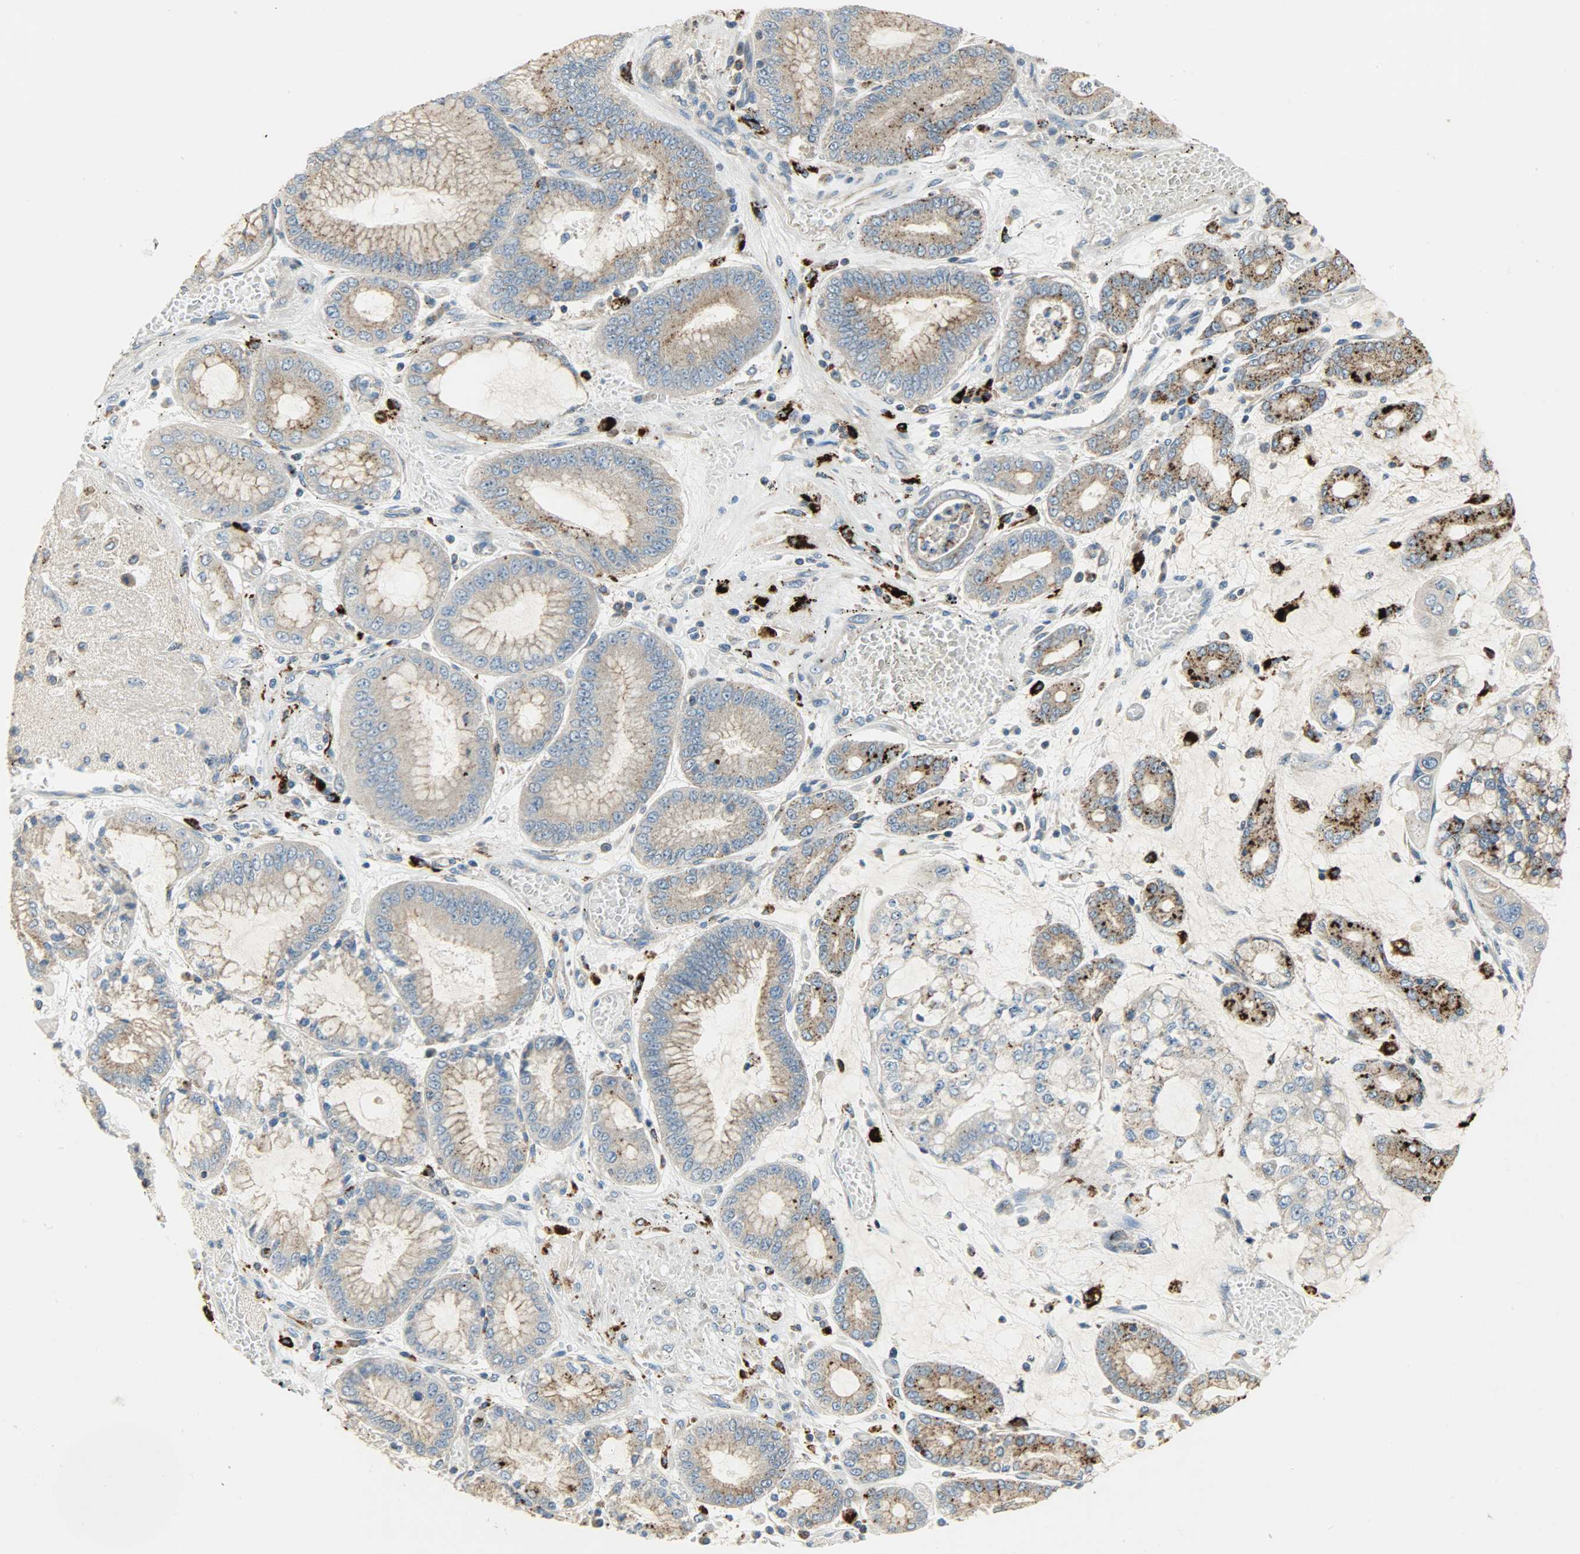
{"staining": {"intensity": "weak", "quantity": "<25%", "location": "cytoplasmic/membranous"}, "tissue": "stomach cancer", "cell_type": "Tumor cells", "image_type": "cancer", "snomed": [{"axis": "morphology", "description": "Normal tissue, NOS"}, {"axis": "morphology", "description": "Adenocarcinoma, NOS"}, {"axis": "topography", "description": "Stomach, upper"}, {"axis": "topography", "description": "Stomach"}], "caption": "Immunohistochemistry of human stomach cancer (adenocarcinoma) displays no expression in tumor cells.", "gene": "ASAH1", "patient": {"sex": "male", "age": 76}}